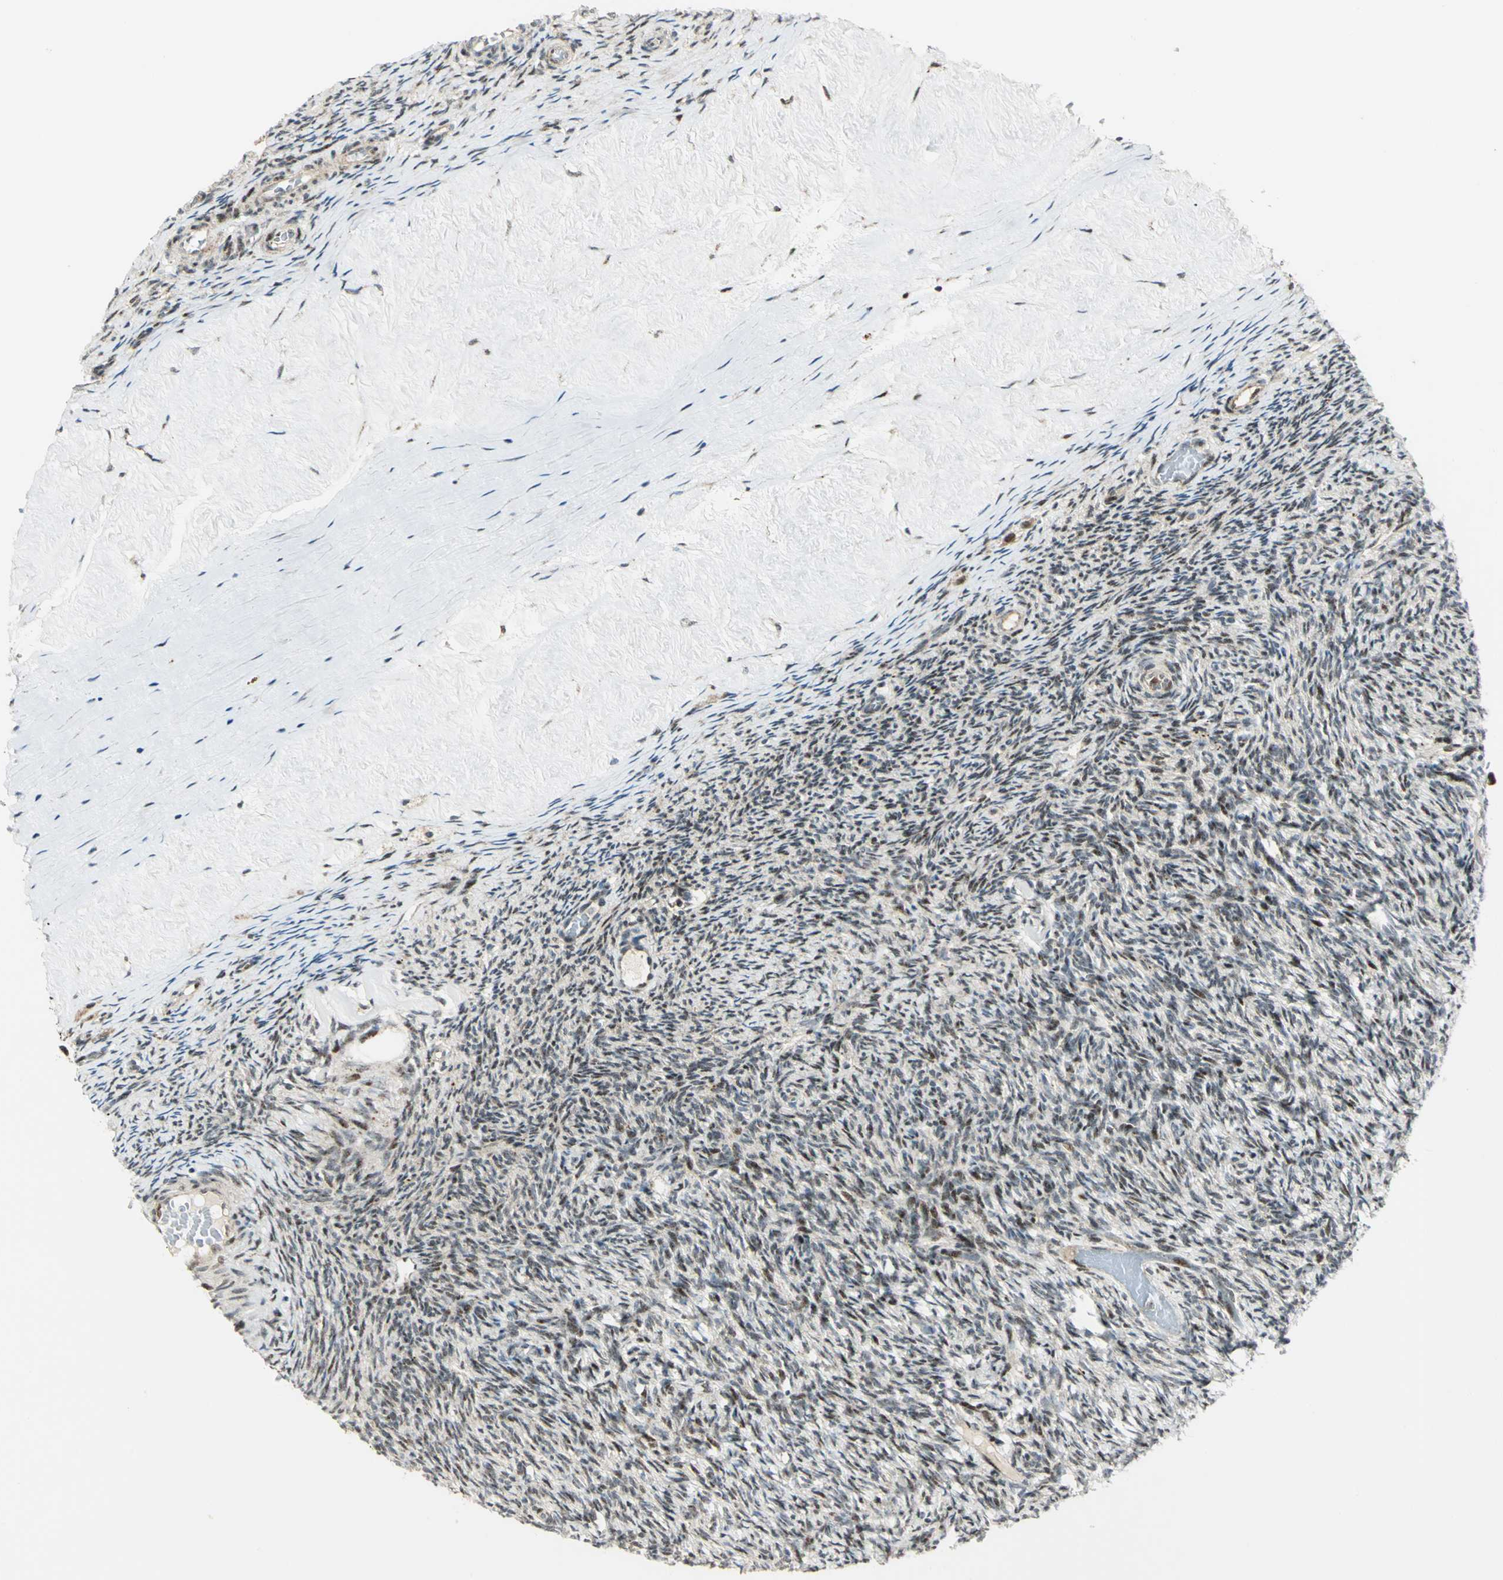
{"staining": {"intensity": "moderate", "quantity": ">75%", "location": "cytoplasmic/membranous,nuclear"}, "tissue": "ovary", "cell_type": "Ovarian stroma cells", "image_type": "normal", "snomed": [{"axis": "morphology", "description": "Normal tissue, NOS"}, {"axis": "topography", "description": "Ovary"}], "caption": "Immunohistochemistry (IHC) image of unremarkable human ovary stained for a protein (brown), which reveals medium levels of moderate cytoplasmic/membranous,nuclear expression in approximately >75% of ovarian stroma cells.", "gene": "ATP6V1A", "patient": {"sex": "female", "age": 60}}